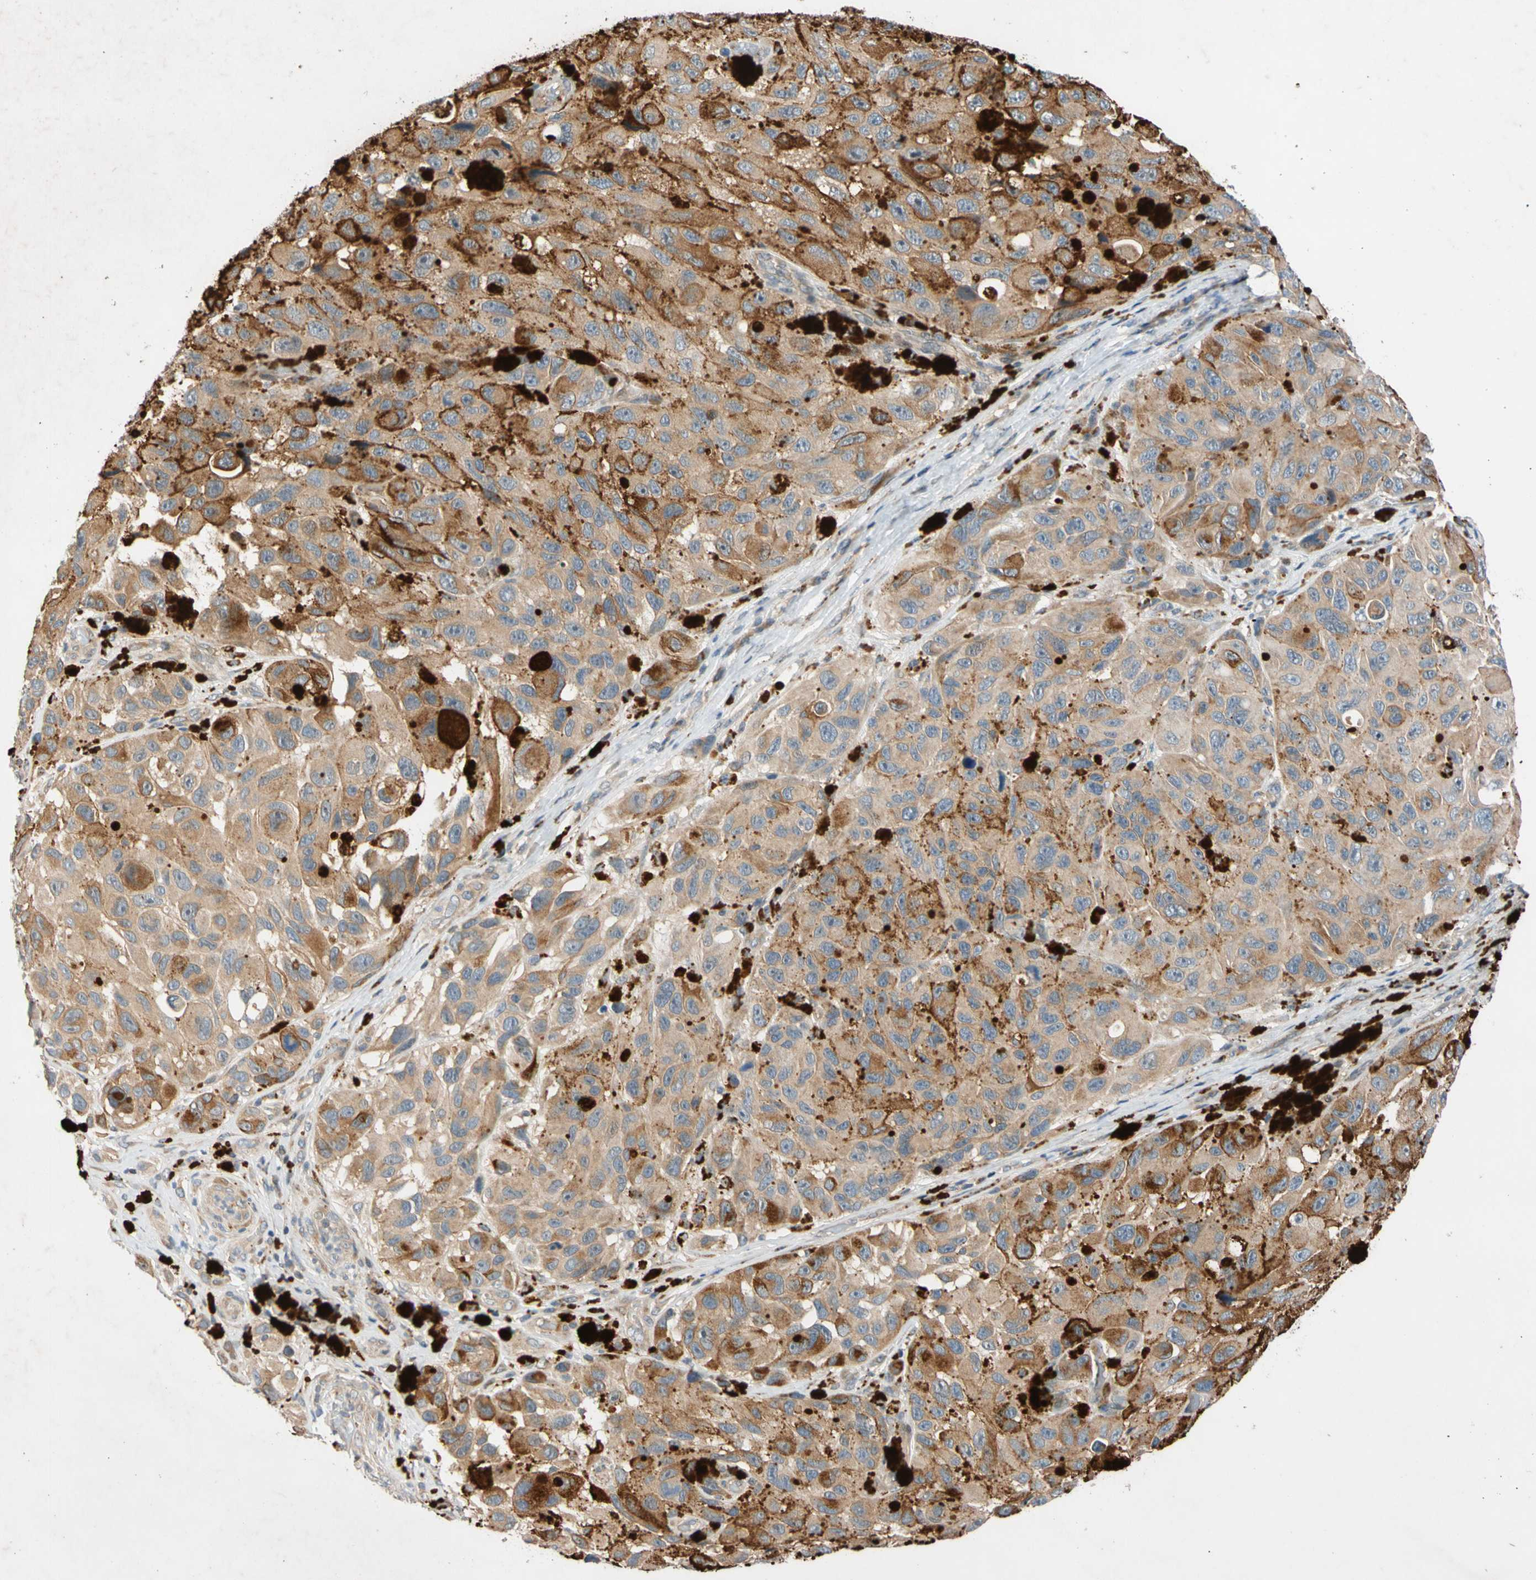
{"staining": {"intensity": "strong", "quantity": "25%-75%", "location": "cytoplasmic/membranous"}, "tissue": "melanoma", "cell_type": "Tumor cells", "image_type": "cancer", "snomed": [{"axis": "morphology", "description": "Malignant melanoma, NOS"}, {"axis": "topography", "description": "Skin"}], "caption": "IHC (DAB) staining of malignant melanoma demonstrates strong cytoplasmic/membranous protein expression in about 25%-75% of tumor cells. IHC stains the protein of interest in brown and the nuclei are stained blue.", "gene": "CNST", "patient": {"sex": "female", "age": 73}}